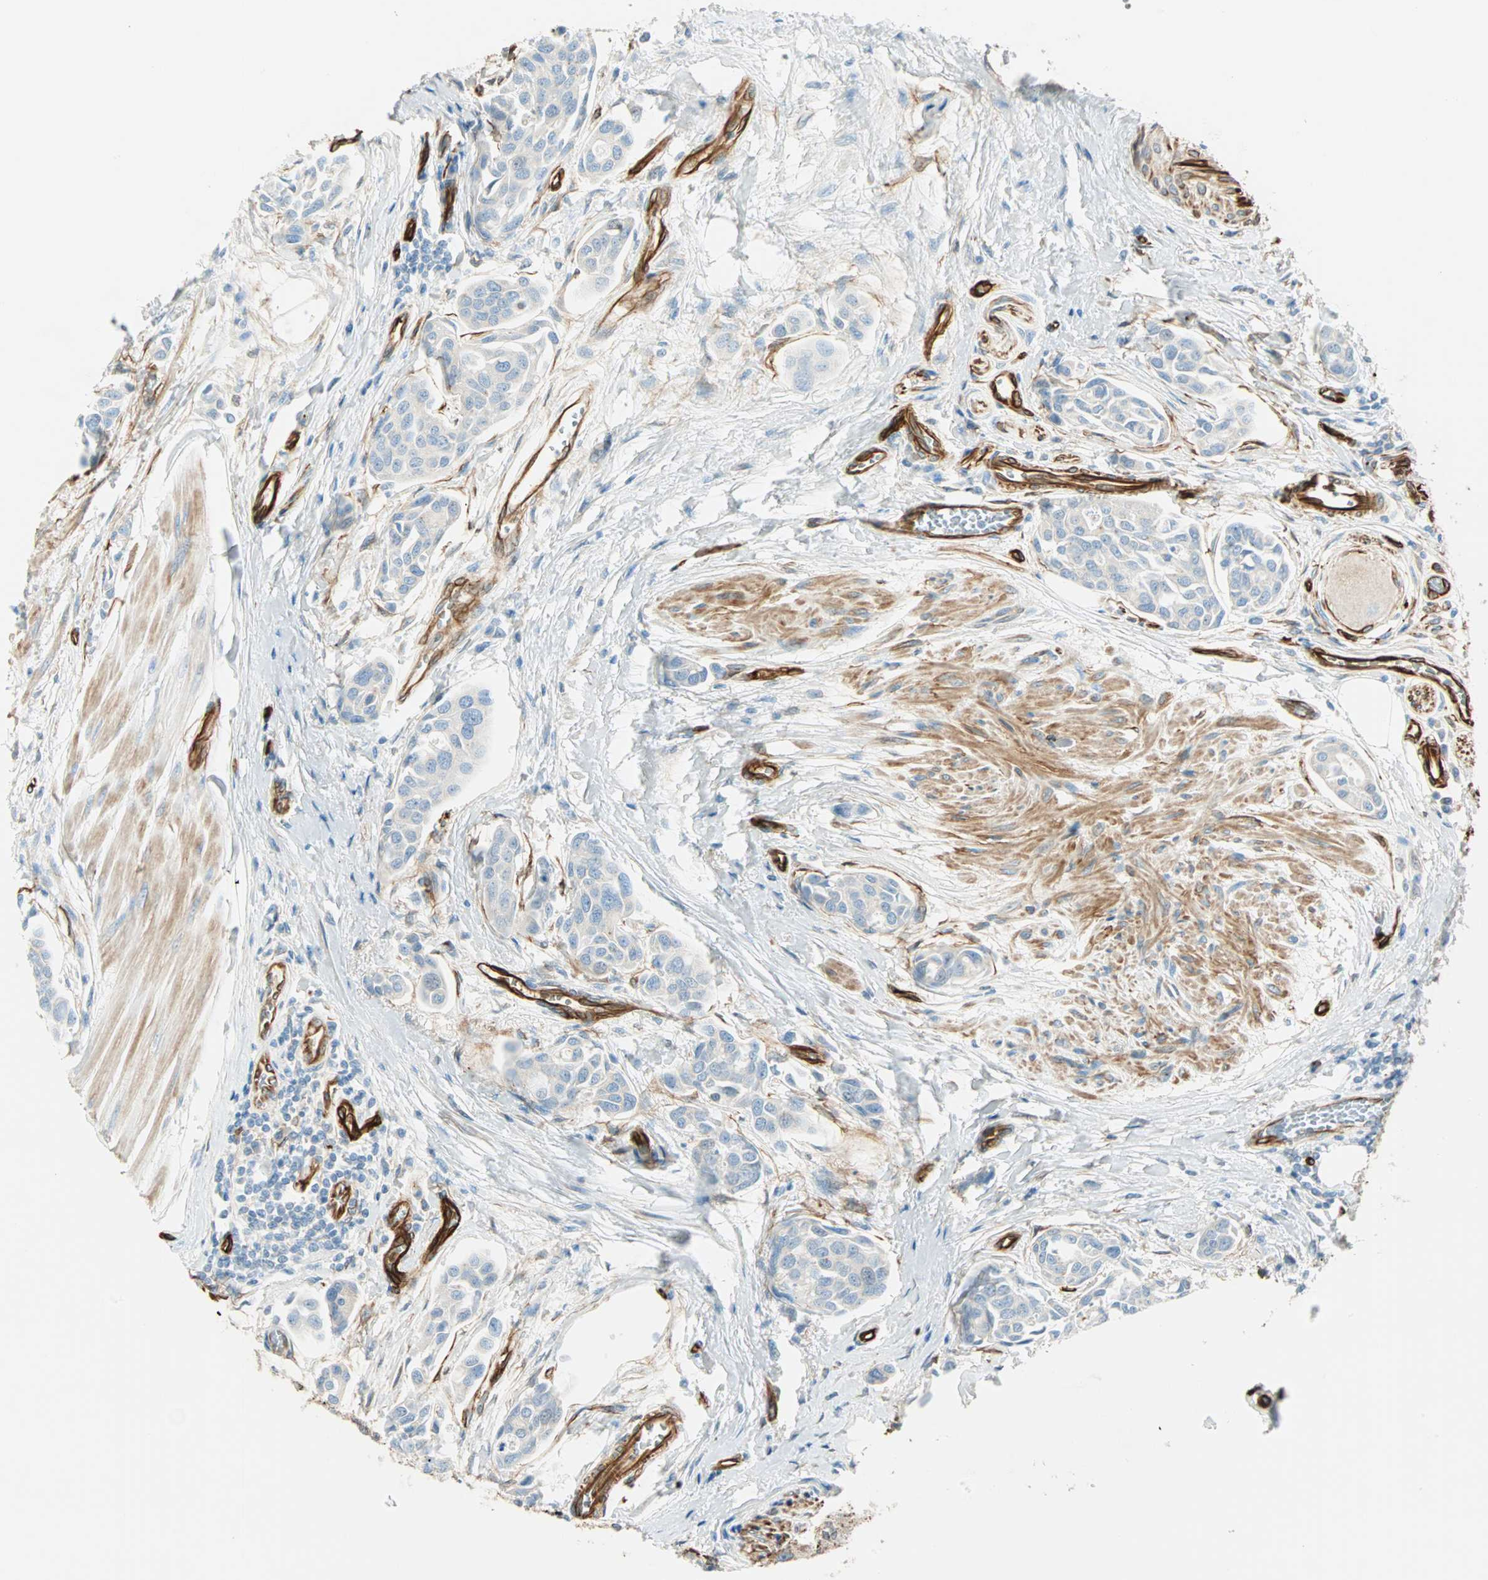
{"staining": {"intensity": "negative", "quantity": "none", "location": "none"}, "tissue": "urothelial cancer", "cell_type": "Tumor cells", "image_type": "cancer", "snomed": [{"axis": "morphology", "description": "Urothelial carcinoma, High grade"}, {"axis": "topography", "description": "Urinary bladder"}], "caption": "Tumor cells are negative for brown protein staining in urothelial cancer.", "gene": "NES", "patient": {"sex": "male", "age": 78}}